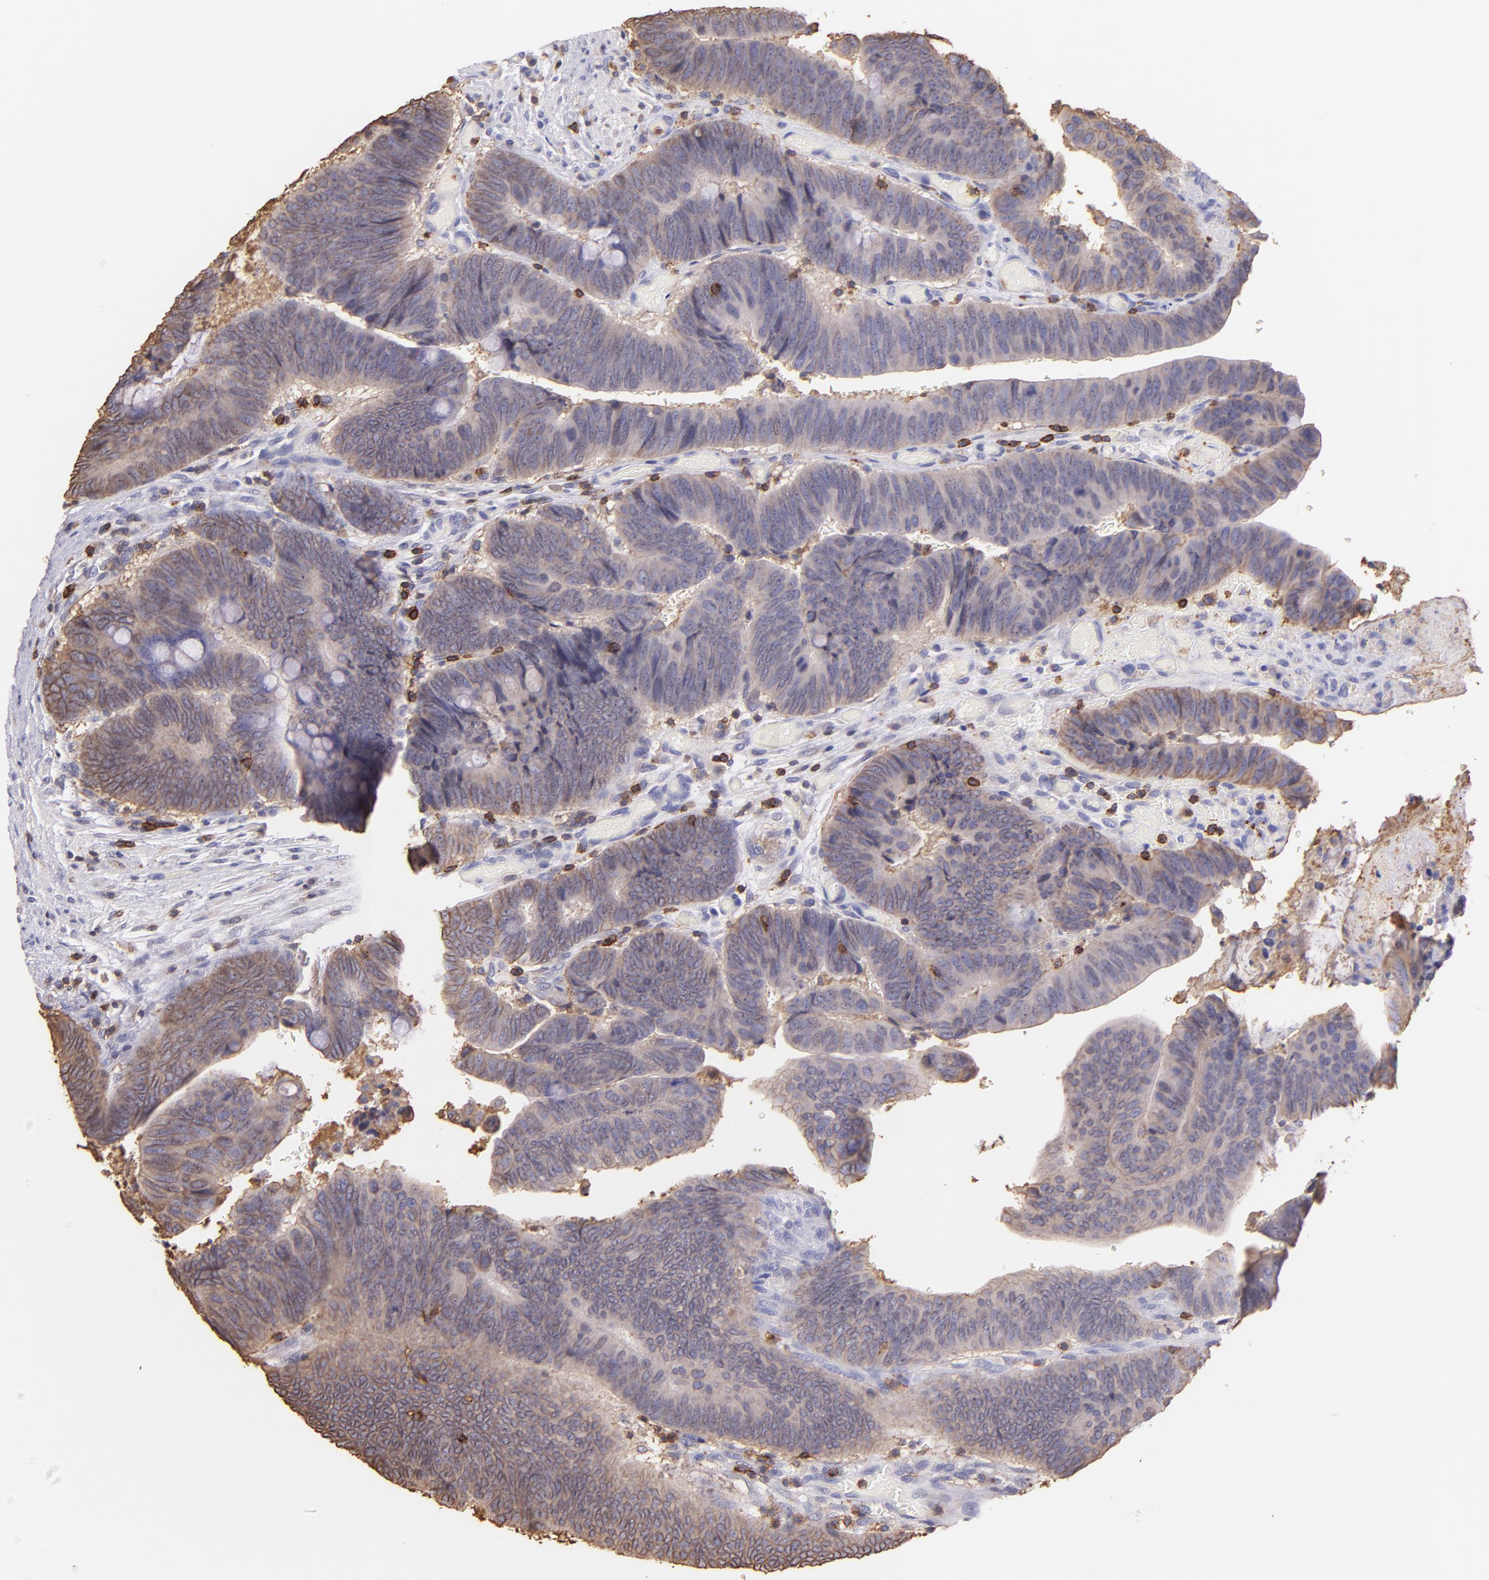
{"staining": {"intensity": "weak", "quantity": "25%-75%", "location": "cytoplasmic/membranous"}, "tissue": "colorectal cancer", "cell_type": "Tumor cells", "image_type": "cancer", "snomed": [{"axis": "morphology", "description": "Normal tissue, NOS"}, {"axis": "morphology", "description": "Adenocarcinoma, NOS"}, {"axis": "topography", "description": "Rectum"}], "caption": "Approximately 25%-75% of tumor cells in colorectal cancer display weak cytoplasmic/membranous protein staining as visualized by brown immunohistochemical staining.", "gene": "SPN", "patient": {"sex": "male", "age": 92}}